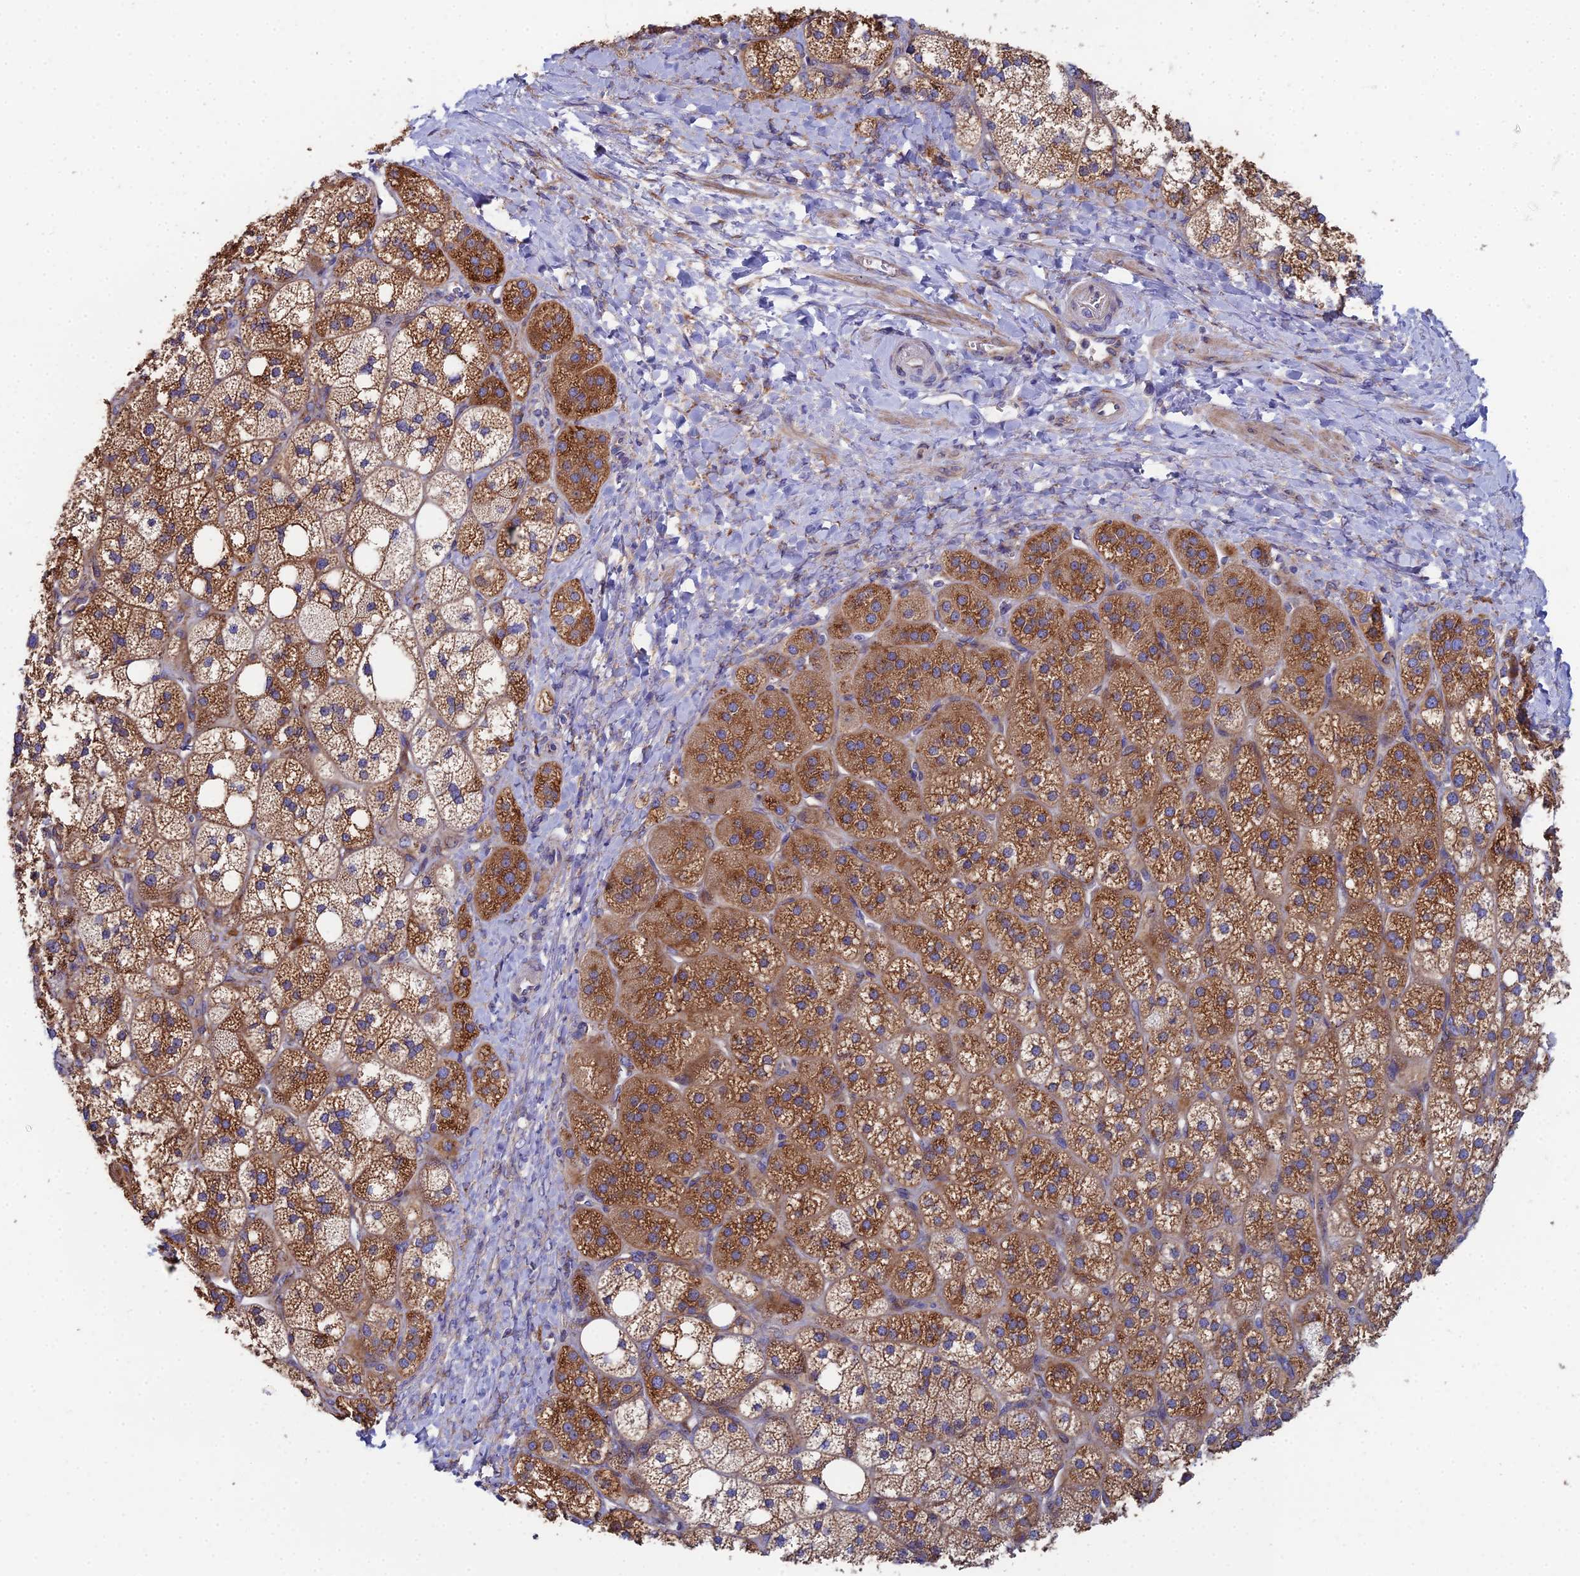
{"staining": {"intensity": "strong", "quantity": "25%-75%", "location": "cytoplasmic/membranous"}, "tissue": "adrenal gland", "cell_type": "Glandular cells", "image_type": "normal", "snomed": [{"axis": "morphology", "description": "Normal tissue, NOS"}, {"axis": "topography", "description": "Adrenal gland"}], "caption": "Immunohistochemistry image of benign adrenal gland stained for a protein (brown), which shows high levels of strong cytoplasmic/membranous positivity in approximately 25%-75% of glandular cells.", "gene": "CLCN3", "patient": {"sex": "male", "age": 61}}